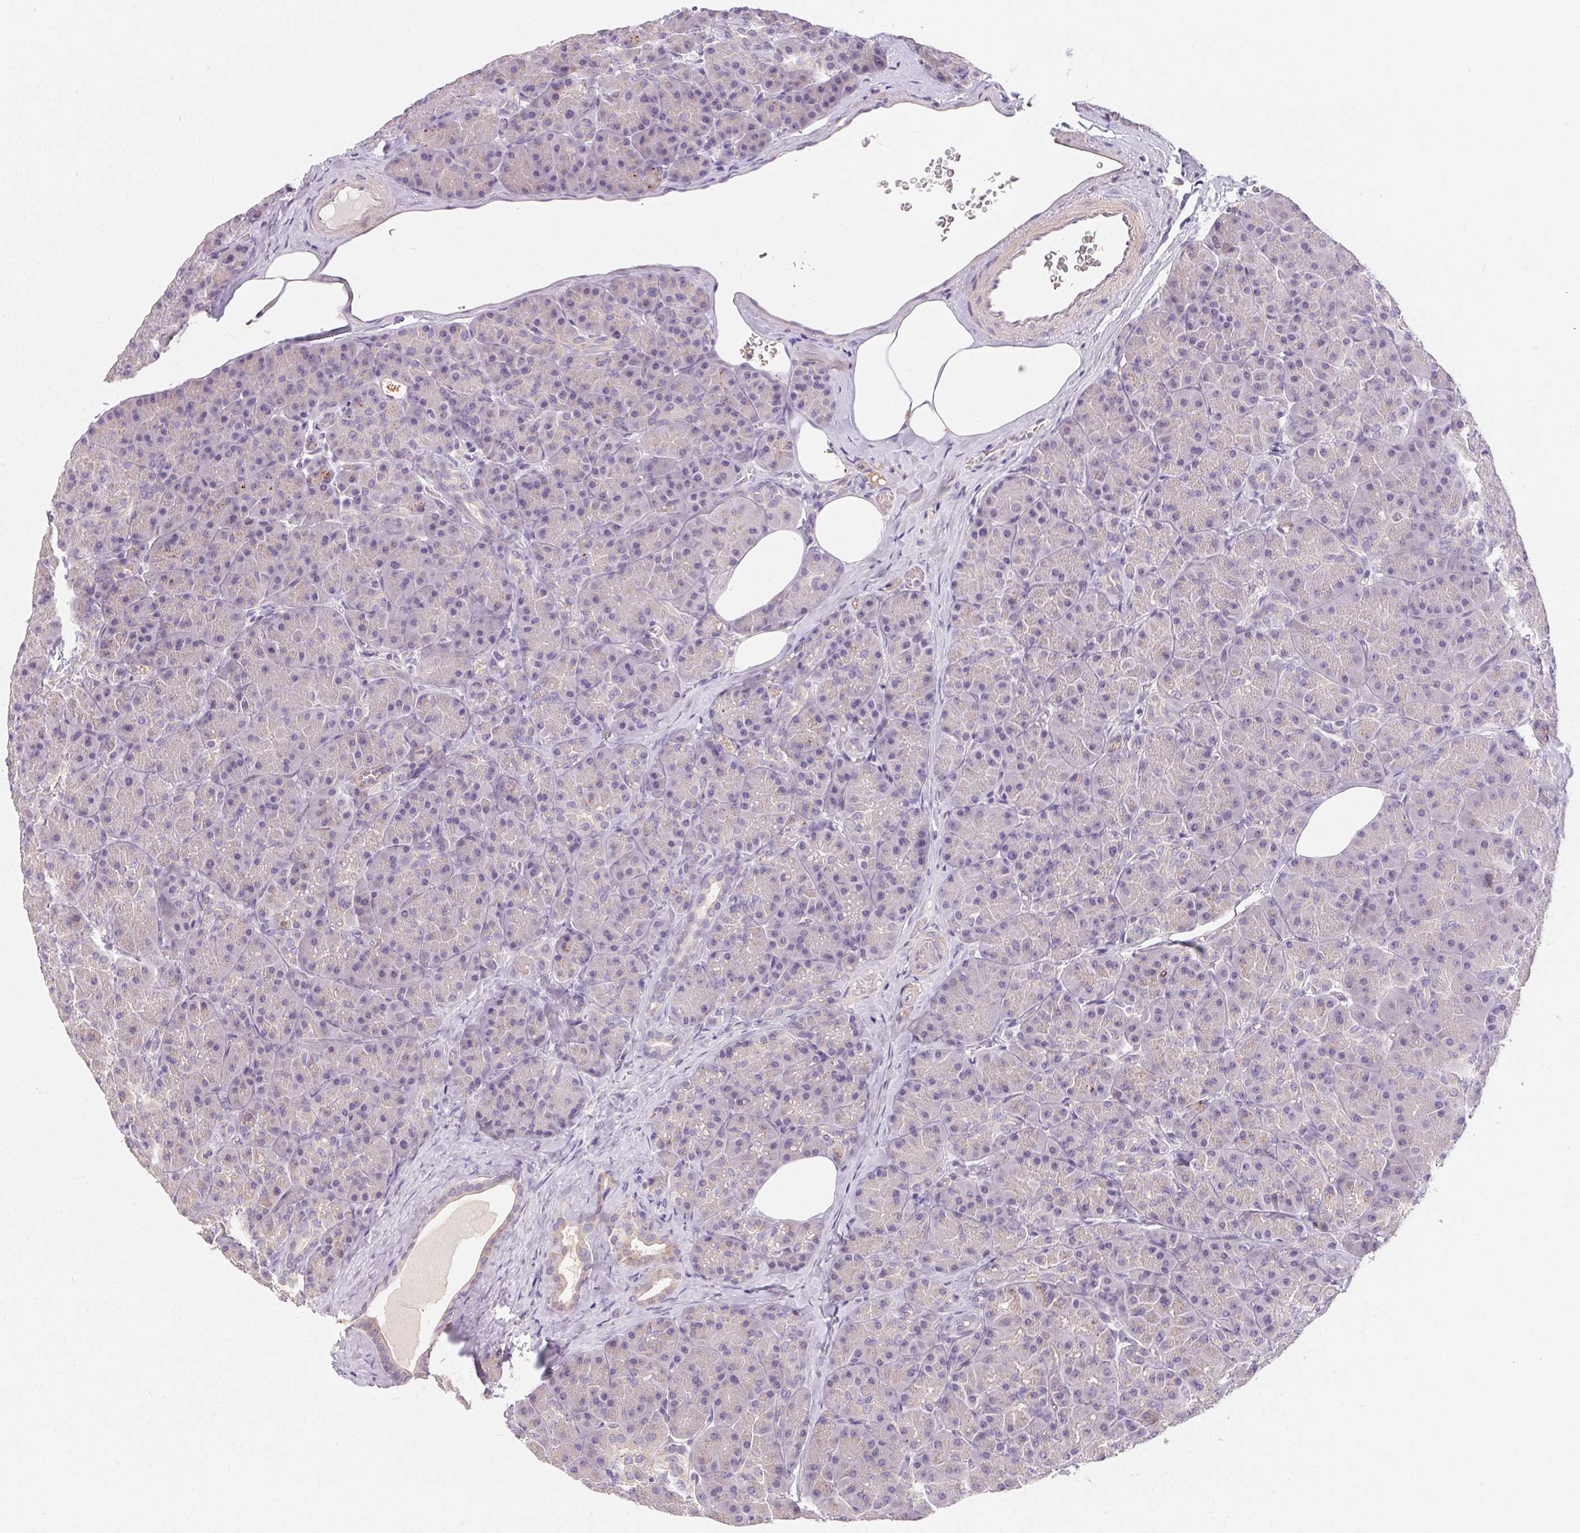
{"staining": {"intensity": "weak", "quantity": "<25%", "location": "cytoplasmic/membranous"}, "tissue": "pancreas", "cell_type": "Exocrine glandular cells", "image_type": "normal", "snomed": [{"axis": "morphology", "description": "Normal tissue, NOS"}, {"axis": "topography", "description": "Pancreas"}], "caption": "A high-resolution image shows immunohistochemistry staining of benign pancreas, which shows no significant expression in exocrine glandular cells. (Immunohistochemistry (ihc), brightfield microscopy, high magnification).", "gene": "TMEM52B", "patient": {"sex": "male", "age": 57}}